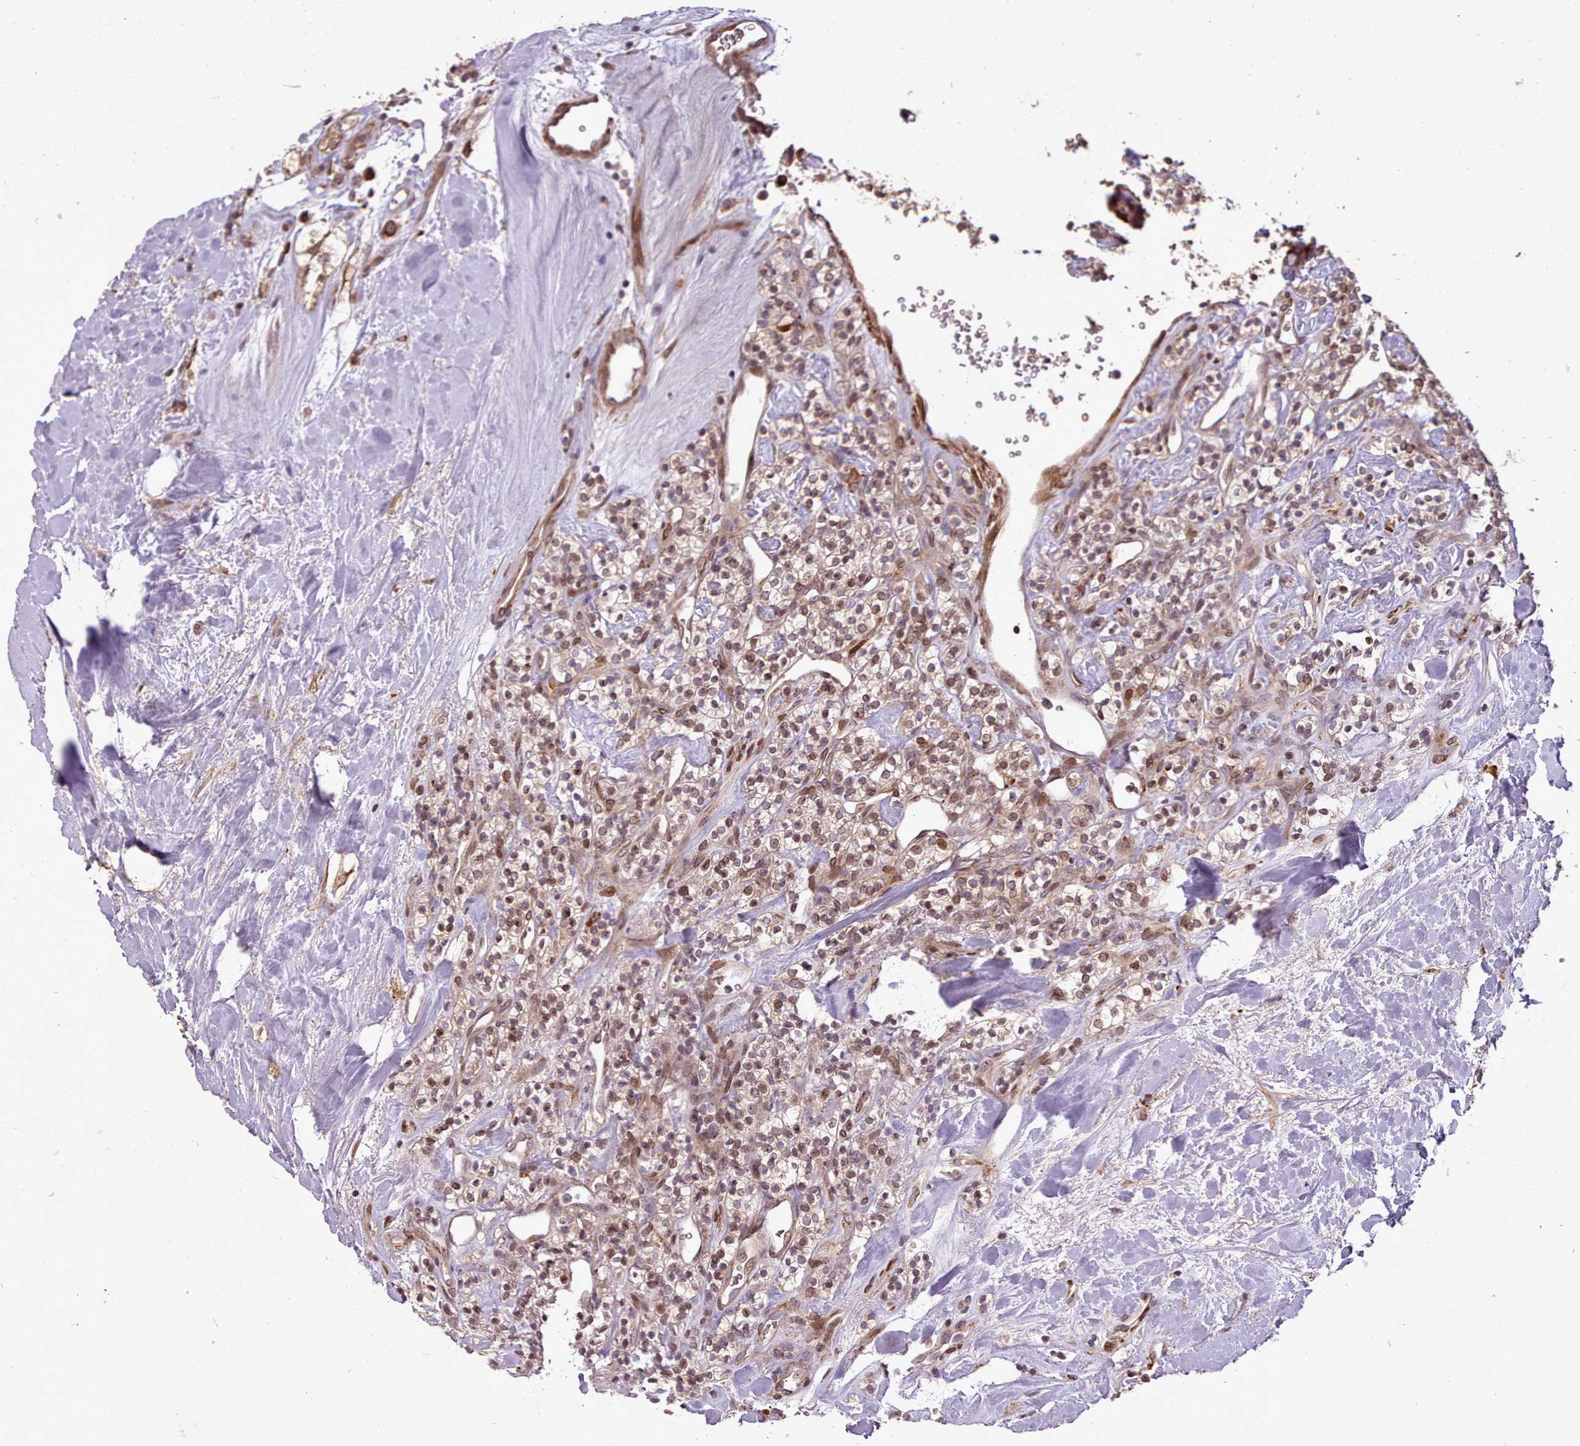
{"staining": {"intensity": "moderate", "quantity": ">75%", "location": "nuclear"}, "tissue": "renal cancer", "cell_type": "Tumor cells", "image_type": "cancer", "snomed": [{"axis": "morphology", "description": "Adenocarcinoma, NOS"}, {"axis": "topography", "description": "Kidney"}], "caption": "Human renal cancer stained with a protein marker reveals moderate staining in tumor cells.", "gene": "CABP1", "patient": {"sex": "male", "age": 77}}